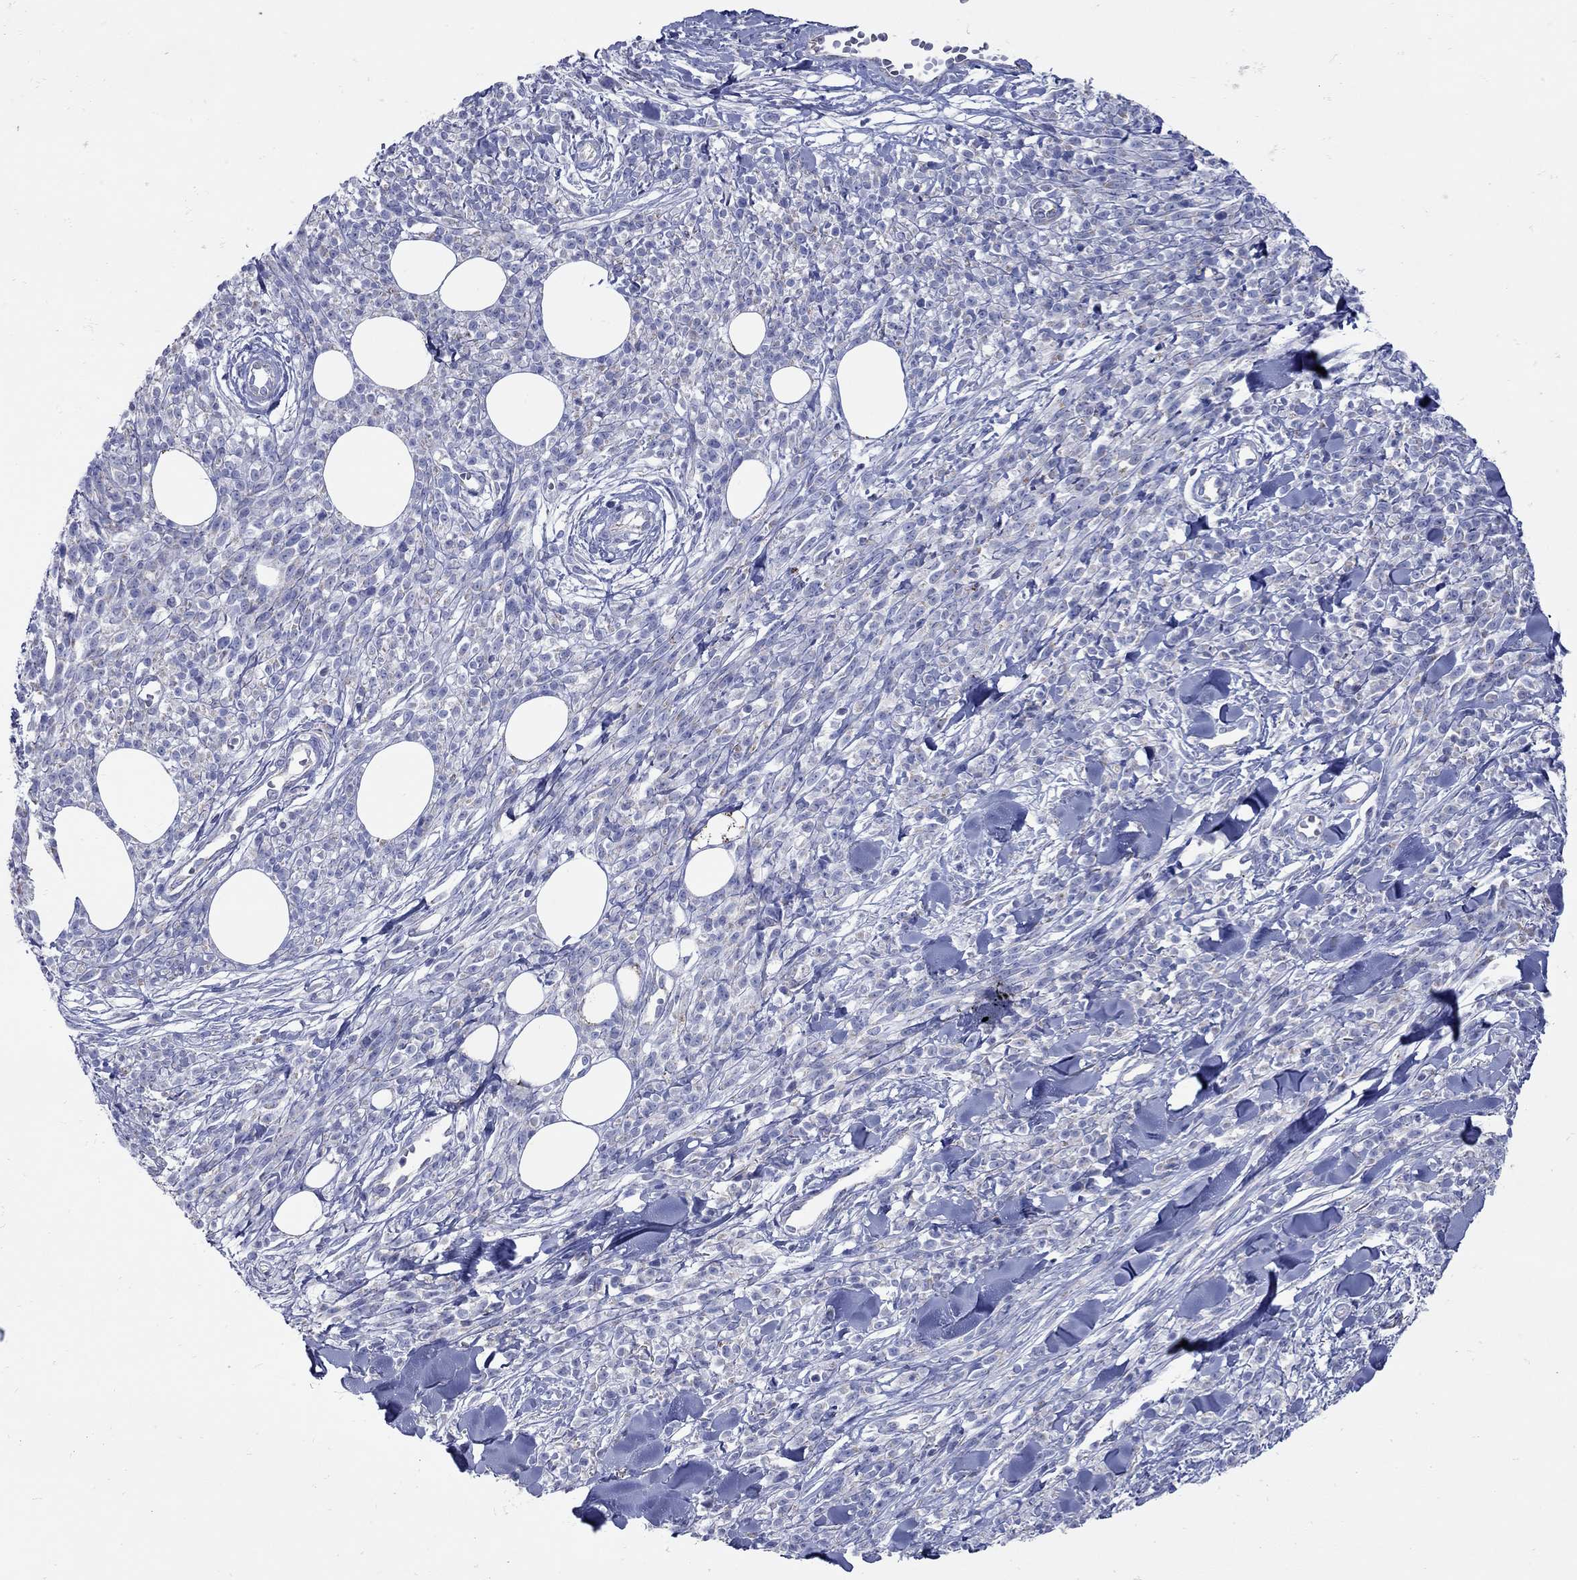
{"staining": {"intensity": "negative", "quantity": "none", "location": "none"}, "tissue": "melanoma", "cell_type": "Tumor cells", "image_type": "cancer", "snomed": [{"axis": "morphology", "description": "Malignant melanoma, NOS"}, {"axis": "topography", "description": "Skin"}, {"axis": "topography", "description": "Skin of trunk"}], "caption": "Immunohistochemistry (IHC) histopathology image of melanoma stained for a protein (brown), which exhibits no positivity in tumor cells. (Brightfield microscopy of DAB (3,3'-diaminobenzidine) immunohistochemistry at high magnification).", "gene": "PDZD3", "patient": {"sex": "male", "age": 74}}